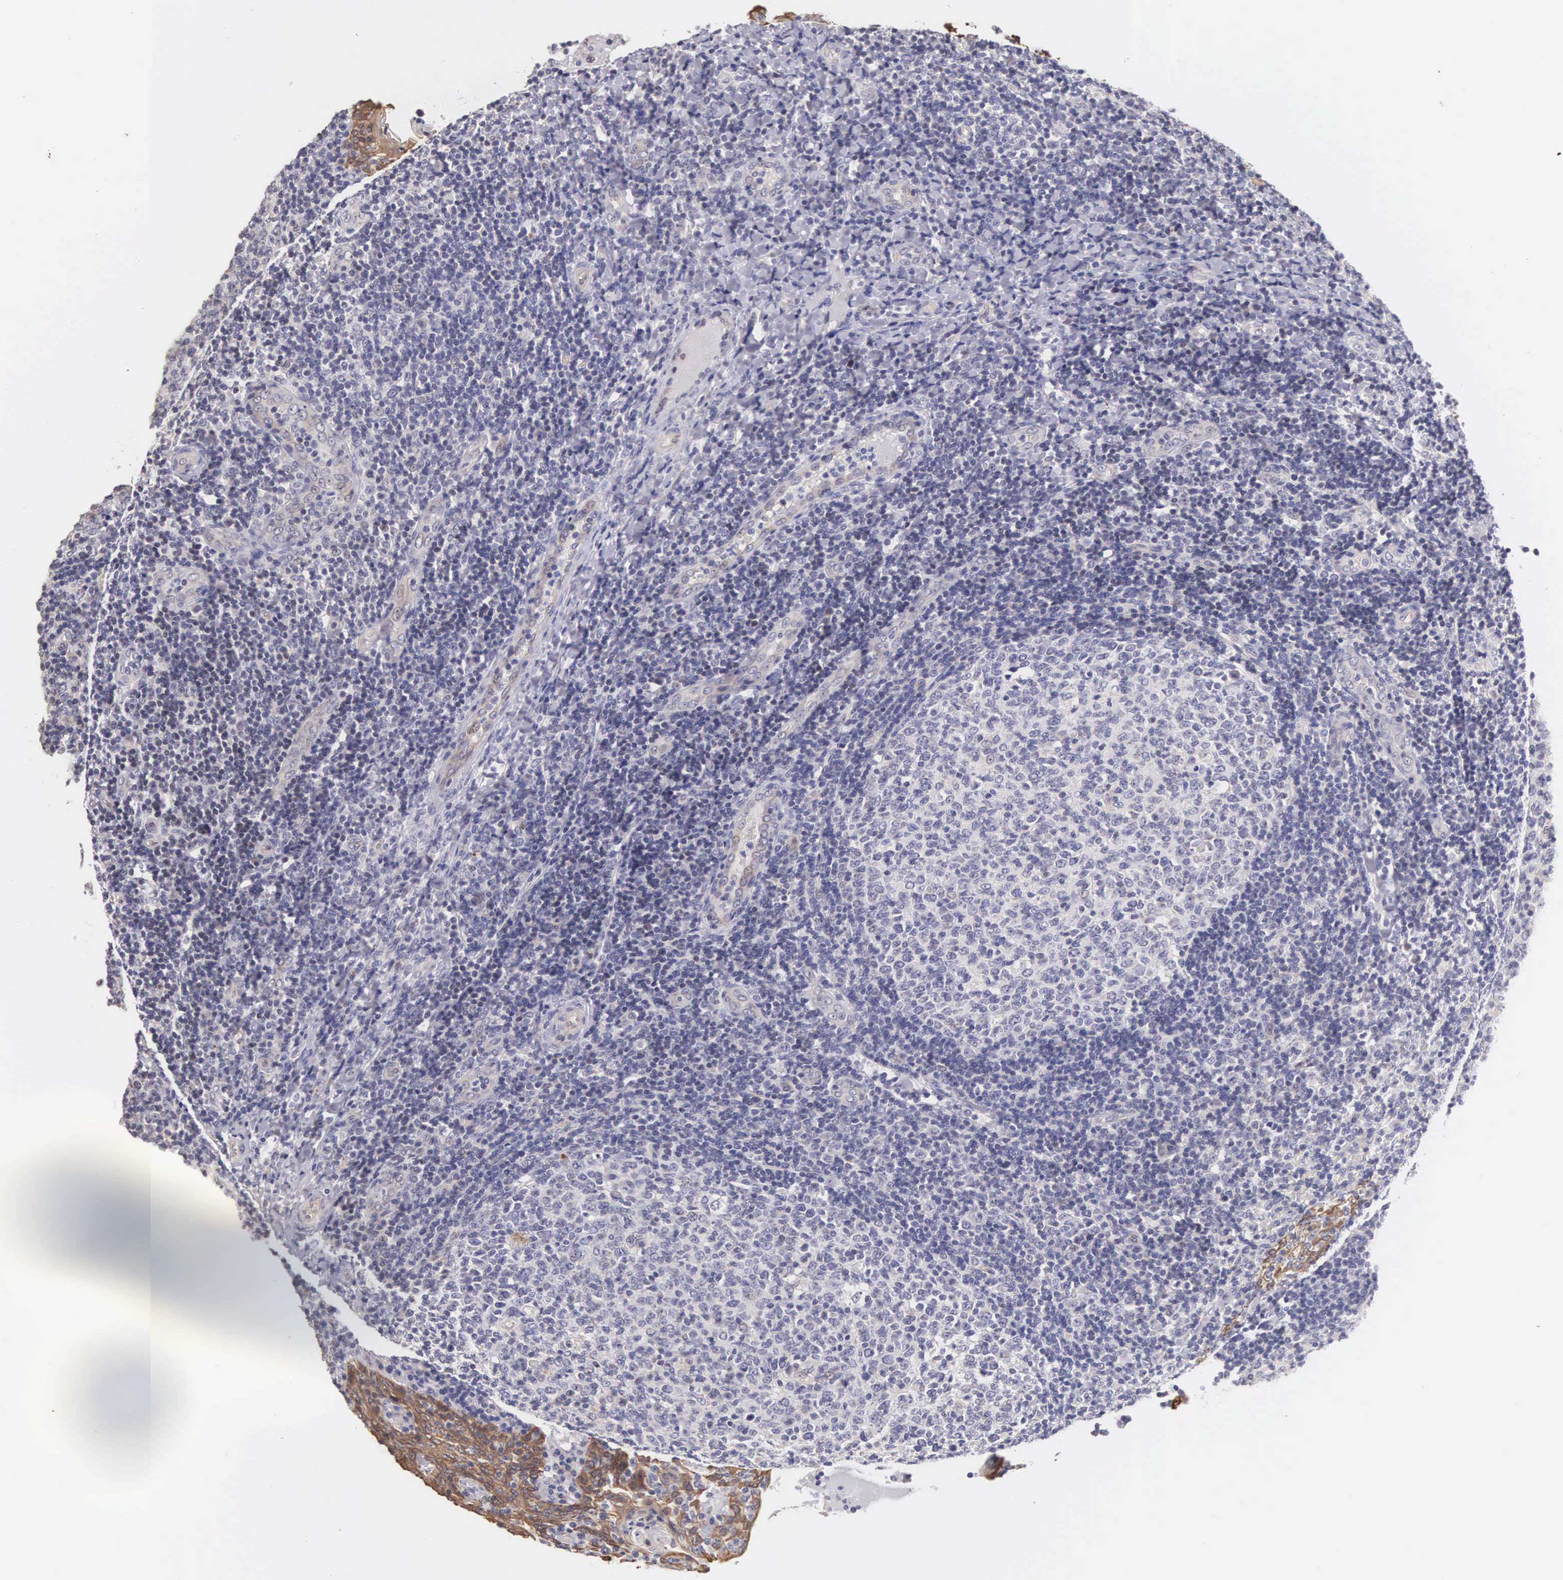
{"staining": {"intensity": "negative", "quantity": "none", "location": "none"}, "tissue": "tonsil", "cell_type": "Germinal center cells", "image_type": "normal", "snomed": [{"axis": "morphology", "description": "Normal tissue, NOS"}, {"axis": "topography", "description": "Tonsil"}], "caption": "IHC of benign tonsil shows no positivity in germinal center cells. (Stains: DAB (3,3'-diaminobenzidine) immunohistochemistry with hematoxylin counter stain, Microscopy: brightfield microscopy at high magnification).", "gene": "PIR", "patient": {"sex": "female", "age": 3}}